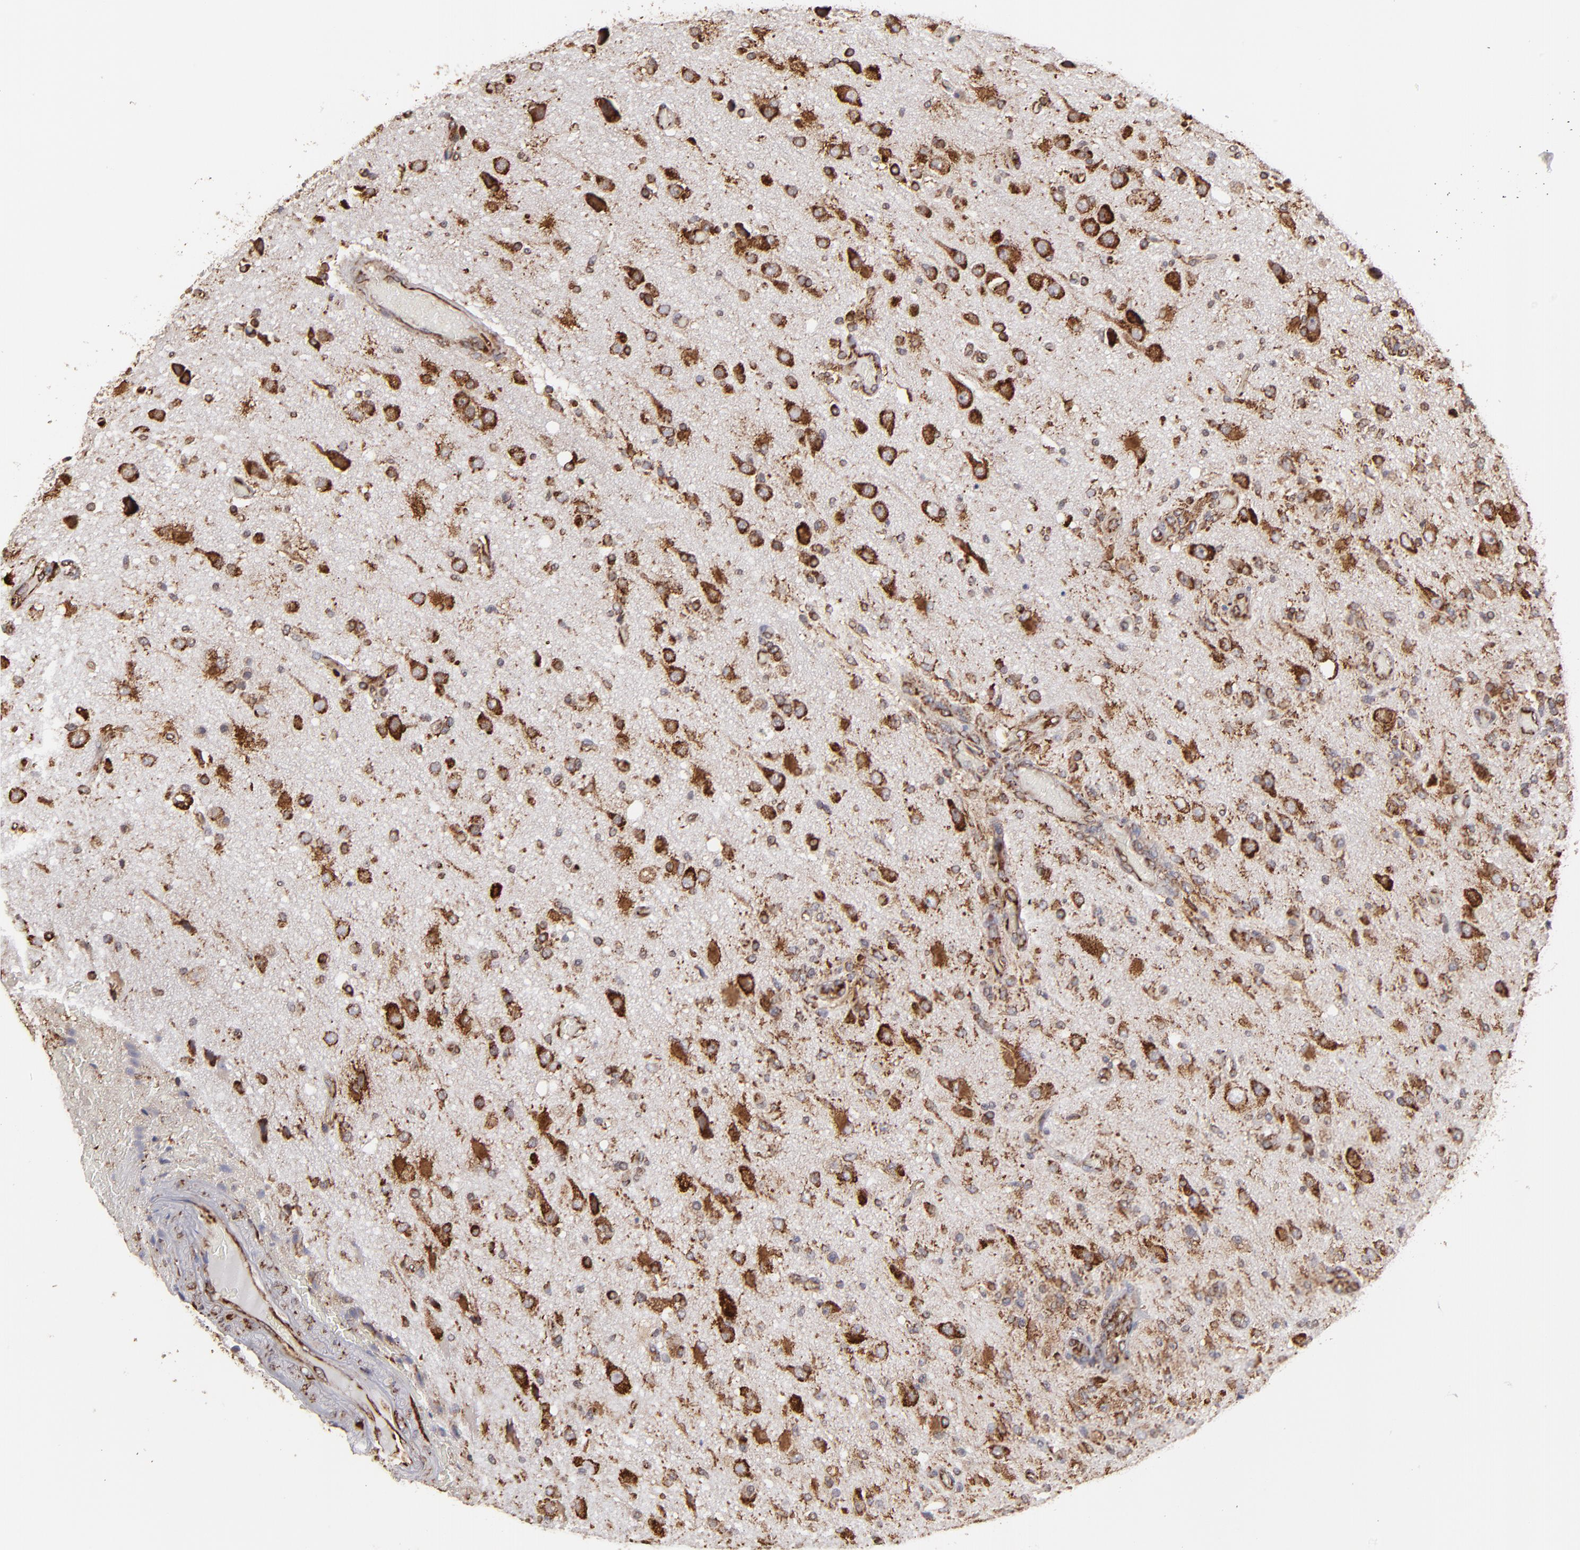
{"staining": {"intensity": "strong", "quantity": ">75%", "location": "cytoplasmic/membranous"}, "tissue": "glioma", "cell_type": "Tumor cells", "image_type": "cancer", "snomed": [{"axis": "morphology", "description": "Normal tissue, NOS"}, {"axis": "morphology", "description": "Glioma, malignant, High grade"}, {"axis": "topography", "description": "Cerebral cortex"}], "caption": "High-magnification brightfield microscopy of glioma stained with DAB (brown) and counterstained with hematoxylin (blue). tumor cells exhibit strong cytoplasmic/membranous staining is present in about>75% of cells.", "gene": "KTN1", "patient": {"sex": "male", "age": 77}}